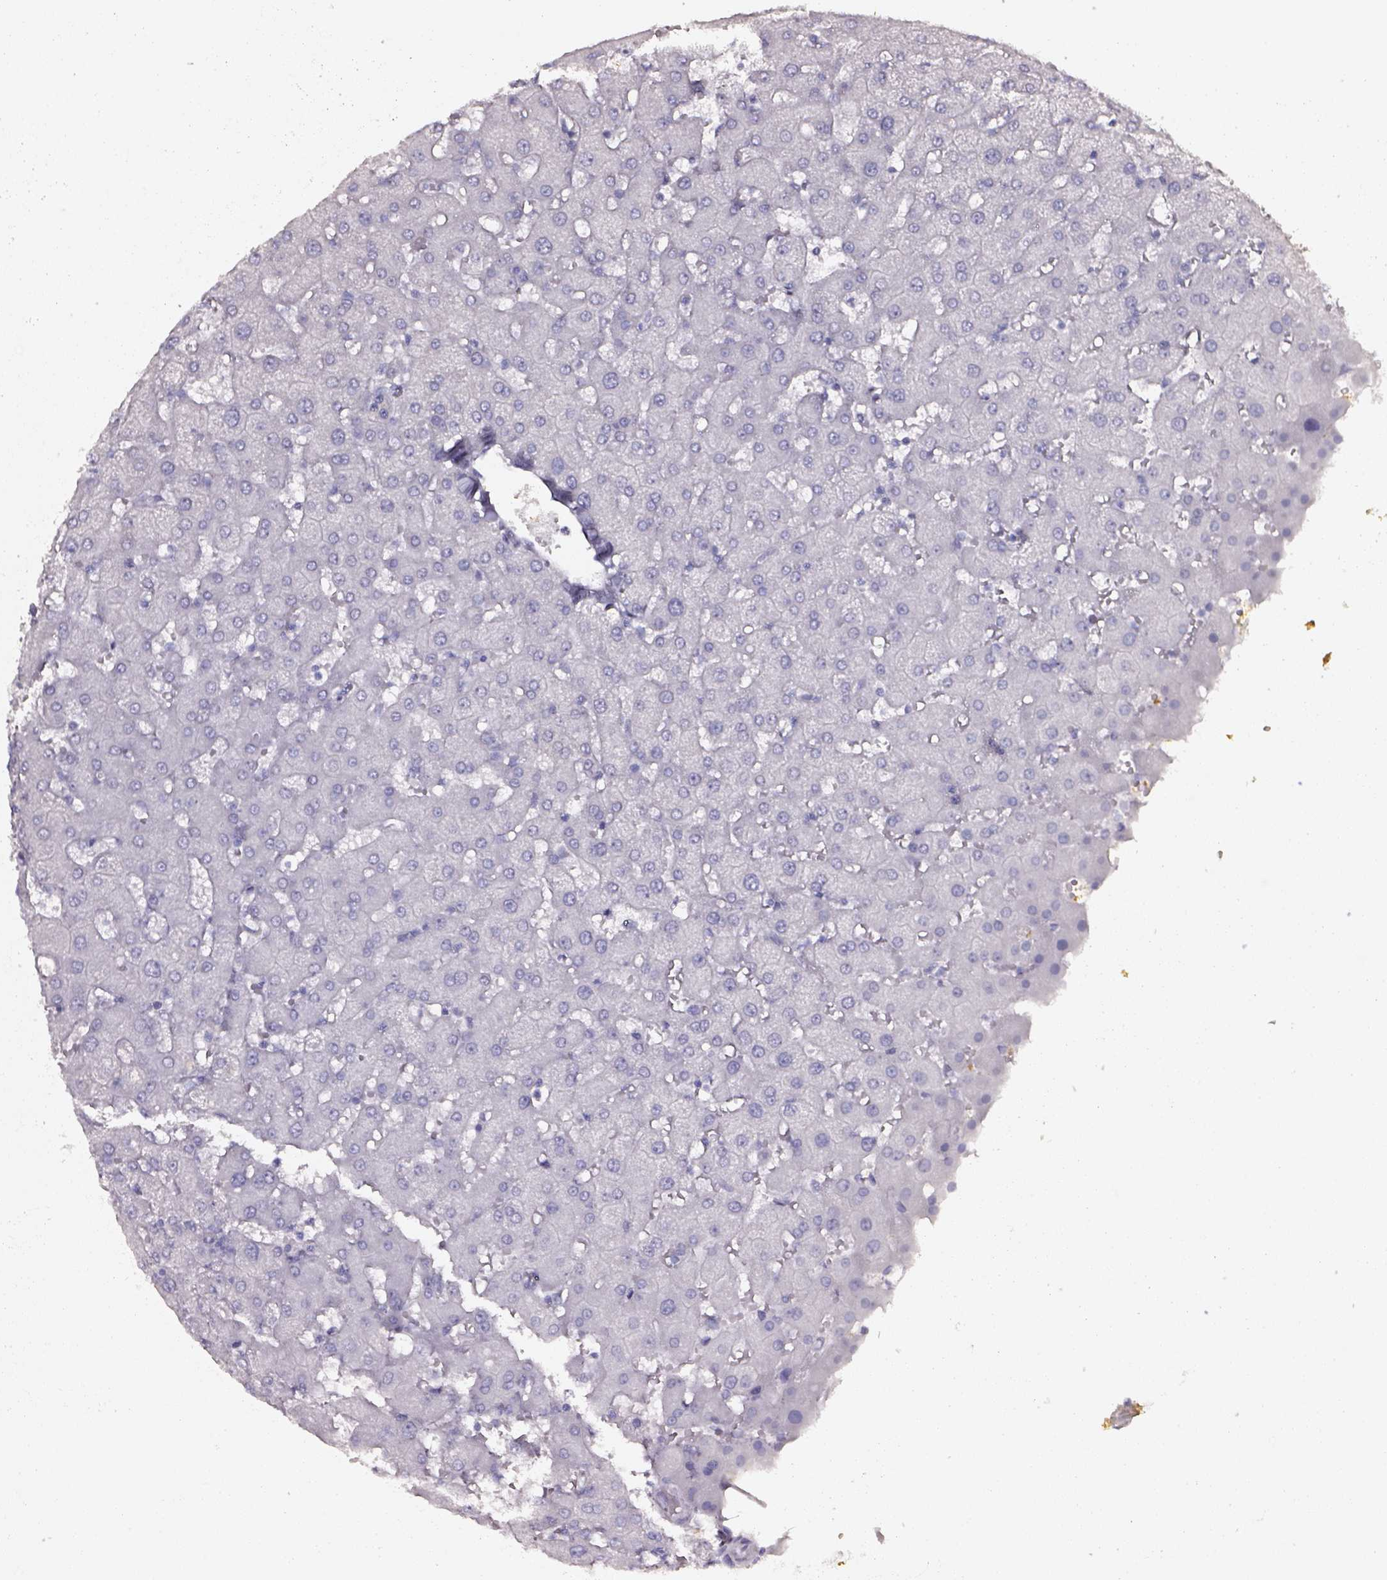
{"staining": {"intensity": "negative", "quantity": "none", "location": "none"}, "tissue": "liver", "cell_type": "Cholangiocytes", "image_type": "normal", "snomed": [{"axis": "morphology", "description": "Normal tissue, NOS"}, {"axis": "topography", "description": "Liver"}], "caption": "This is an immunohistochemistry (IHC) histopathology image of unremarkable liver. There is no expression in cholangiocytes.", "gene": "DPEP1", "patient": {"sex": "female", "age": 63}}